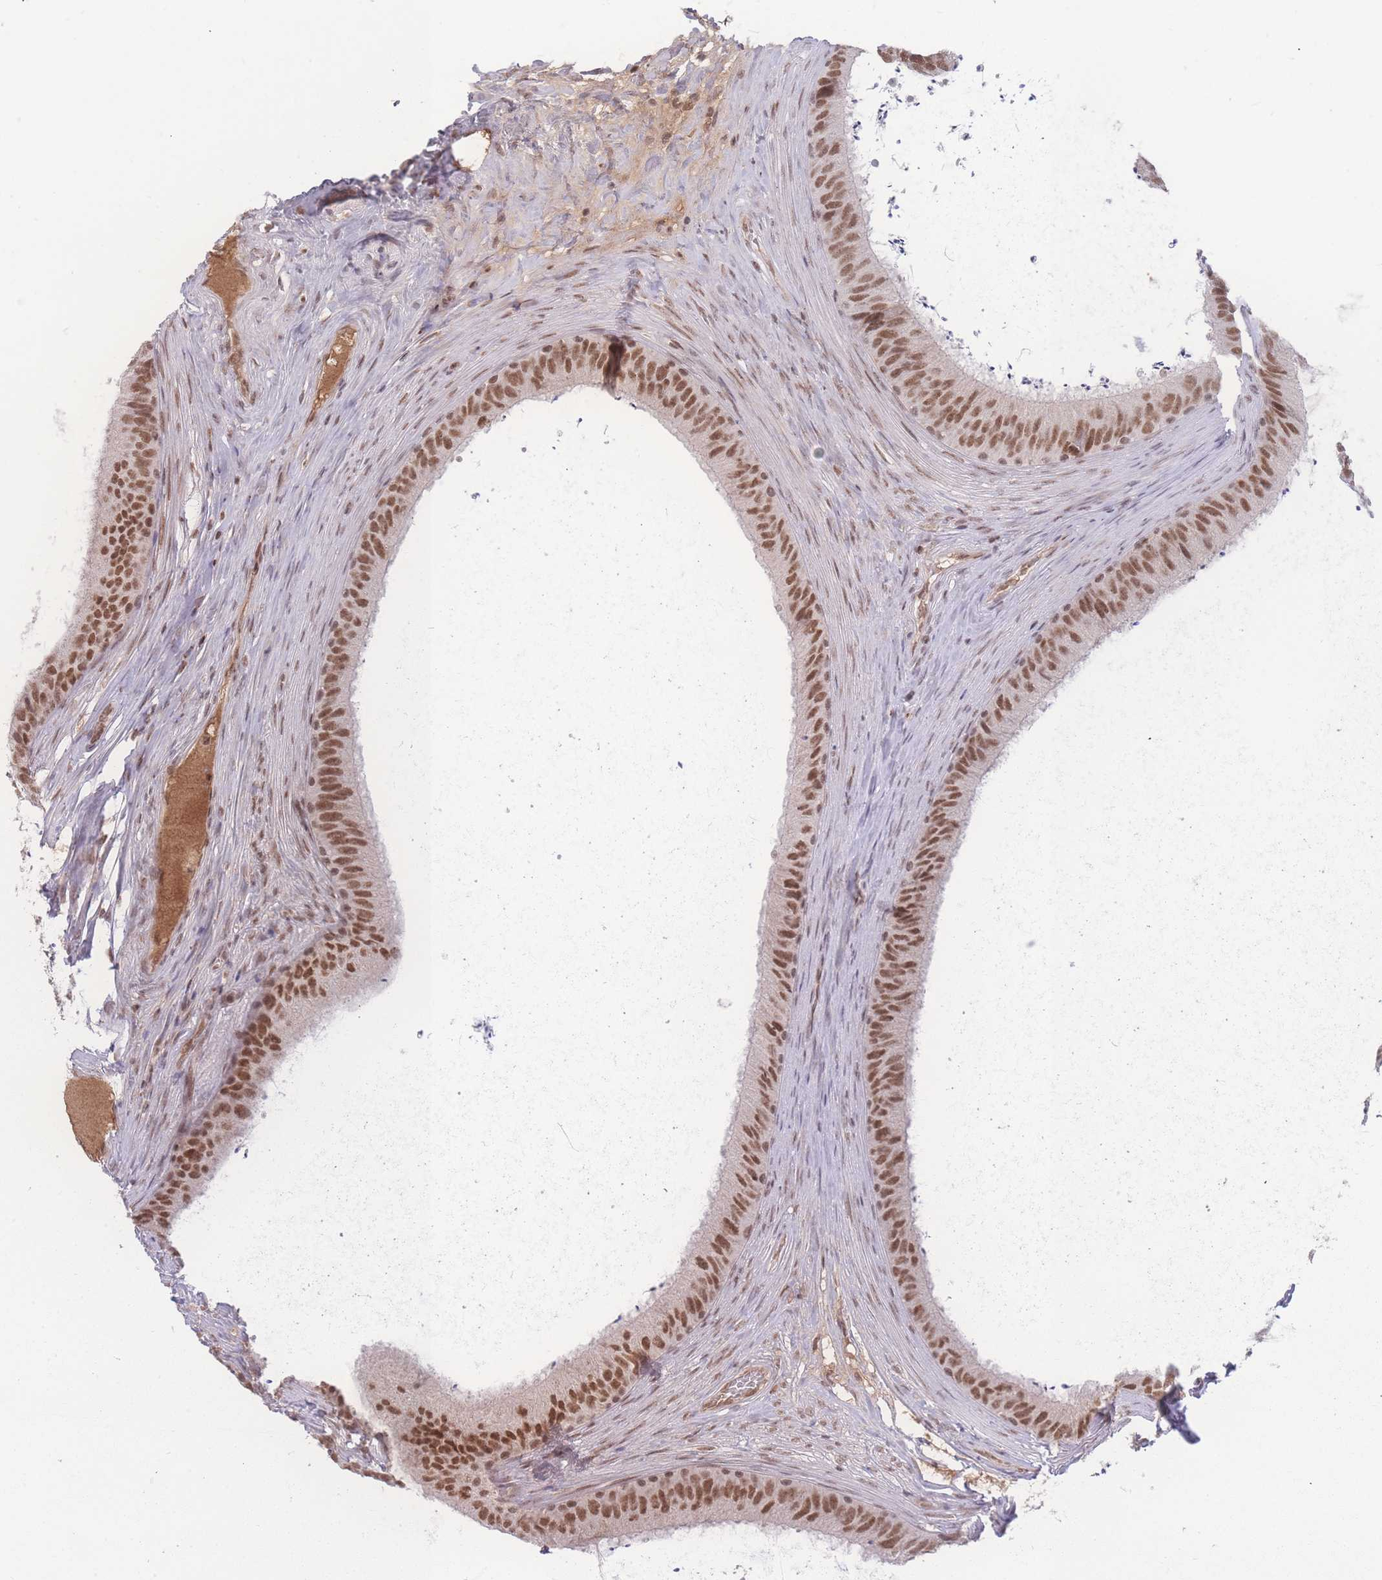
{"staining": {"intensity": "moderate", "quantity": ">75%", "location": "nuclear"}, "tissue": "epididymis", "cell_type": "Glandular cells", "image_type": "normal", "snomed": [{"axis": "morphology", "description": "Normal tissue, NOS"}, {"axis": "topography", "description": "Testis"}, {"axis": "topography", "description": "Epididymis"}], "caption": "Protein expression by immunohistochemistry displays moderate nuclear staining in about >75% of glandular cells in unremarkable epididymis. The protein is shown in brown color, while the nuclei are stained blue.", "gene": "RAVER1", "patient": {"sex": "male", "age": 41}}